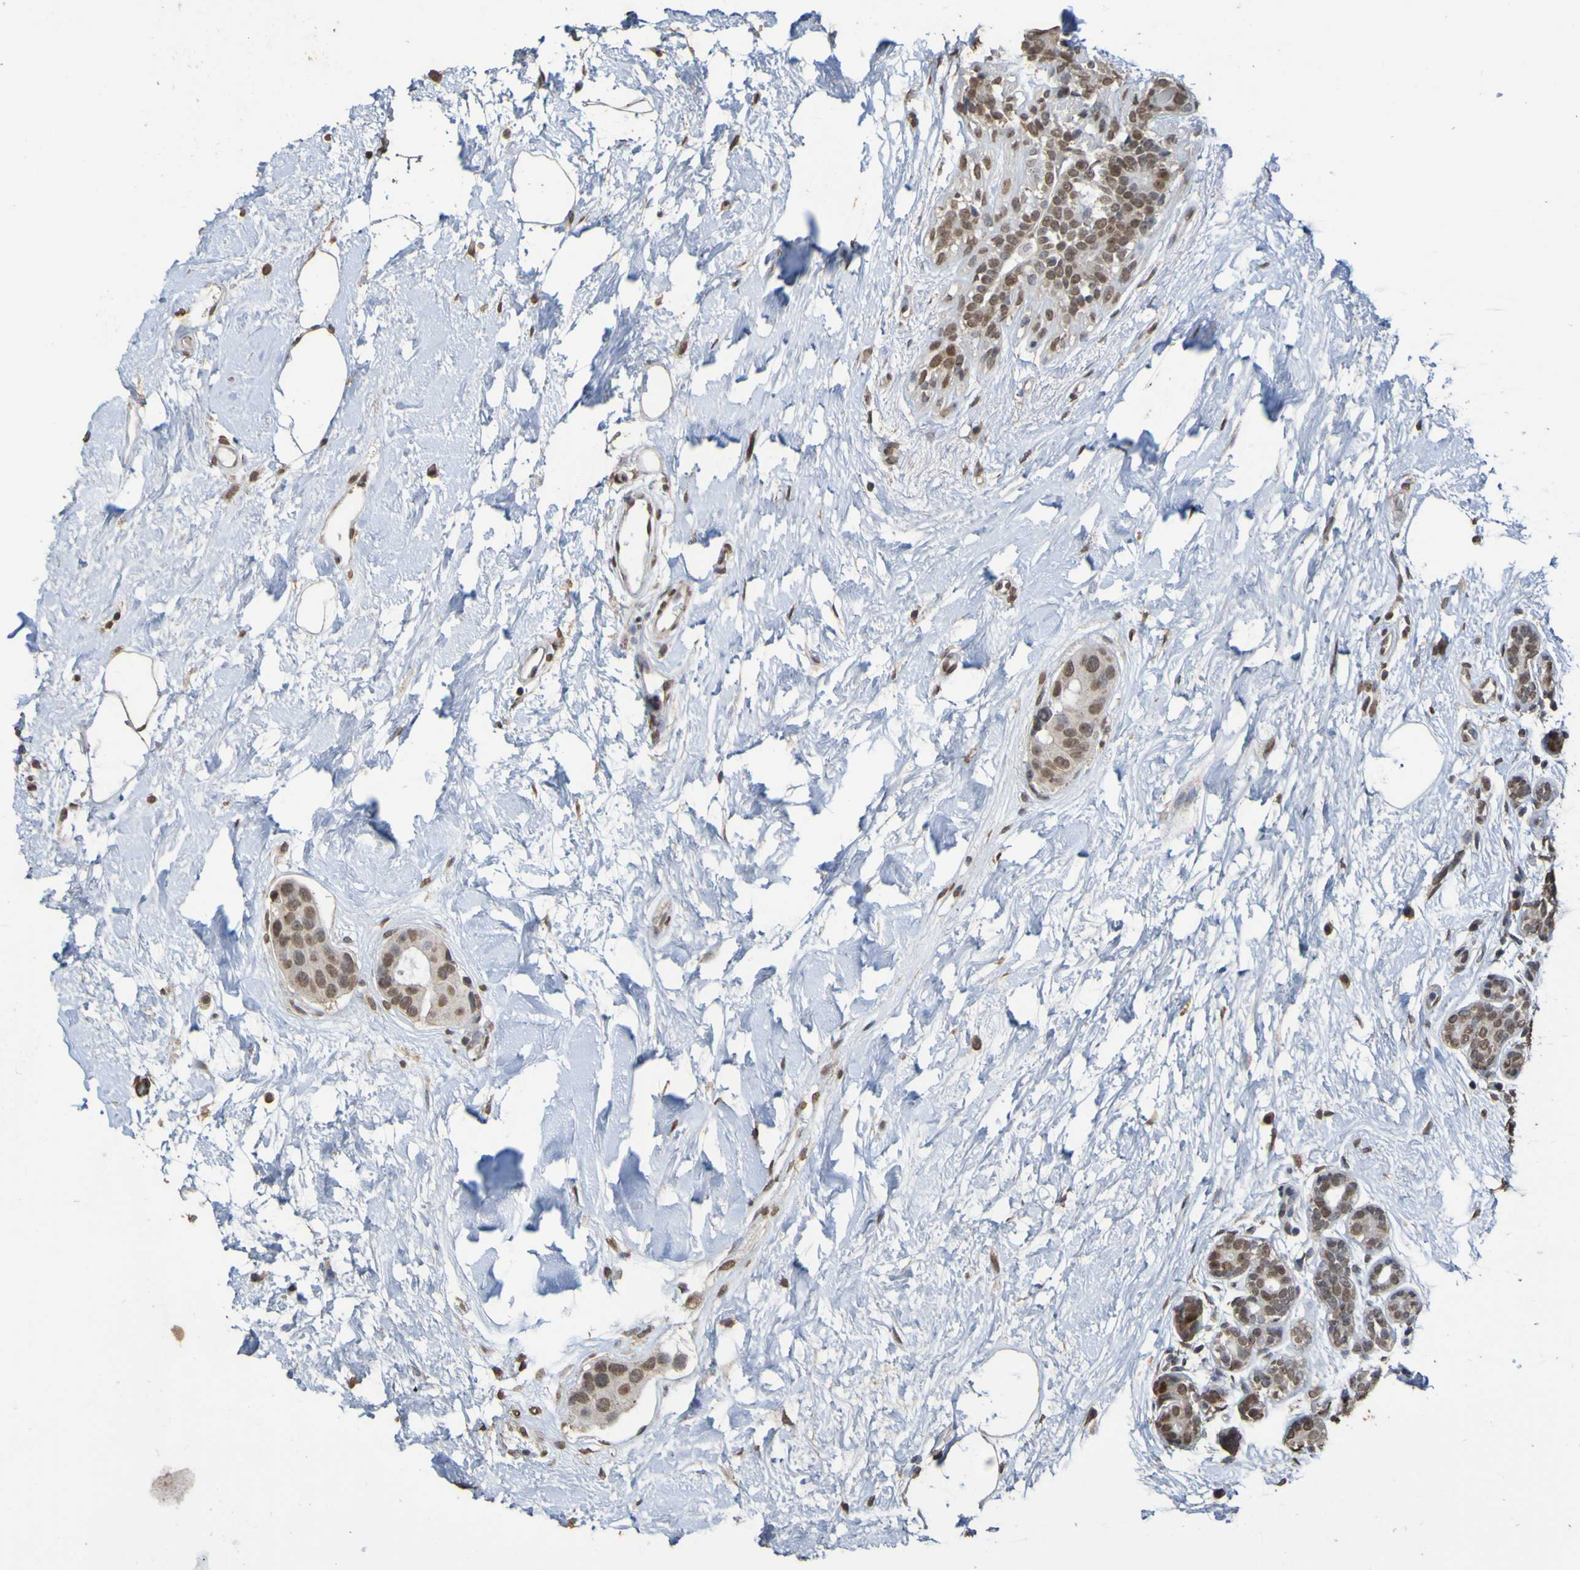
{"staining": {"intensity": "moderate", "quantity": ">75%", "location": "nuclear"}, "tissue": "breast cancer", "cell_type": "Tumor cells", "image_type": "cancer", "snomed": [{"axis": "morphology", "description": "Normal tissue, NOS"}, {"axis": "morphology", "description": "Duct carcinoma"}, {"axis": "topography", "description": "Breast"}], "caption": "Tumor cells demonstrate moderate nuclear expression in about >75% of cells in breast infiltrating ductal carcinoma.", "gene": "ALKBH2", "patient": {"sex": "female", "age": 39}}